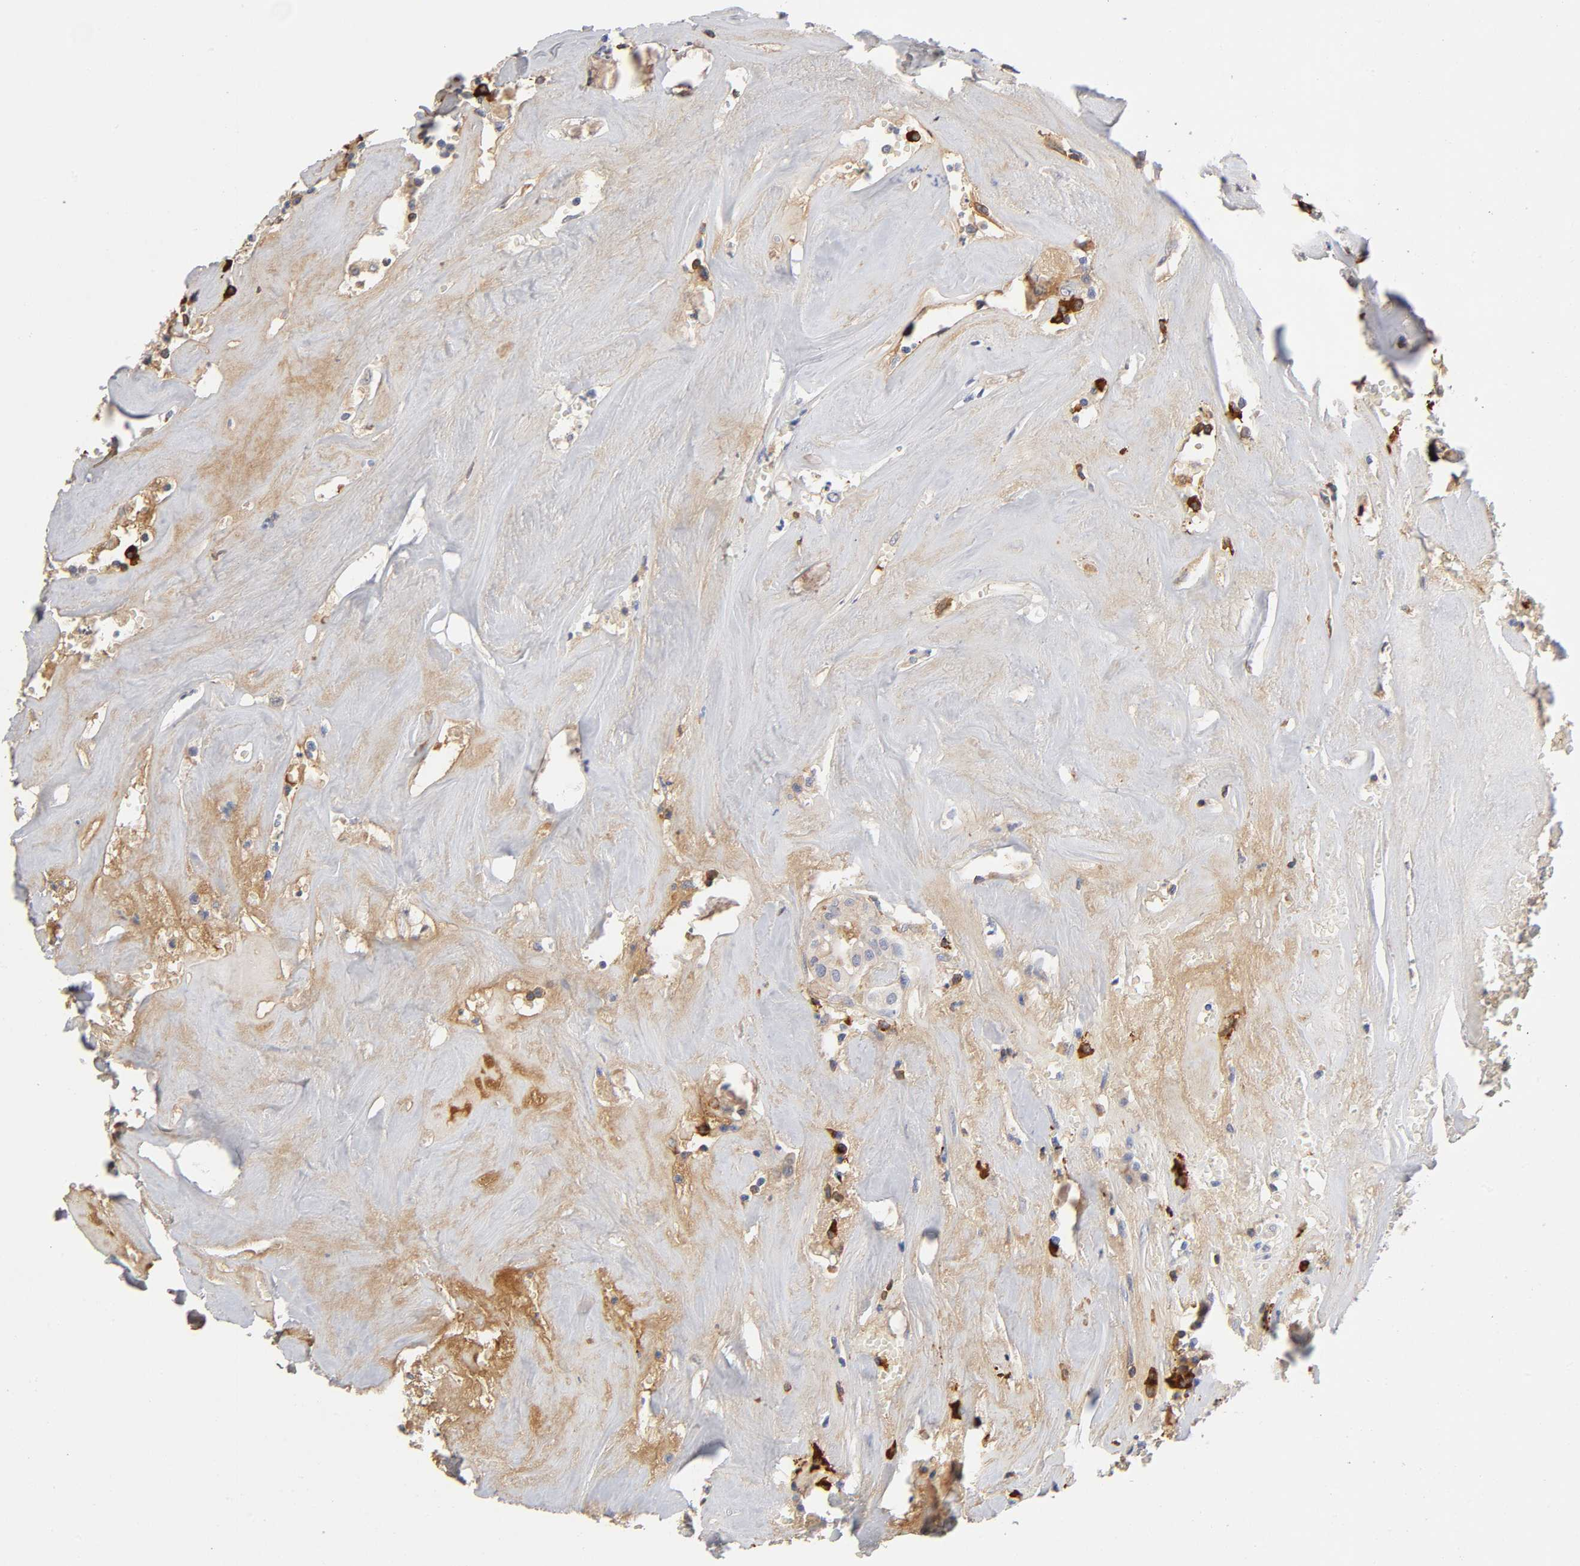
{"staining": {"intensity": "weak", "quantity": ">75%", "location": "cytoplasmic/membranous"}, "tissue": "head and neck cancer", "cell_type": "Tumor cells", "image_type": "cancer", "snomed": [{"axis": "morphology", "description": "Adenocarcinoma, NOS"}, {"axis": "topography", "description": "Salivary gland"}, {"axis": "topography", "description": "Head-Neck"}], "caption": "This is a histology image of immunohistochemistry (IHC) staining of head and neck cancer (adenocarcinoma), which shows weak expression in the cytoplasmic/membranous of tumor cells.", "gene": "NOVA1", "patient": {"sex": "female", "age": 65}}